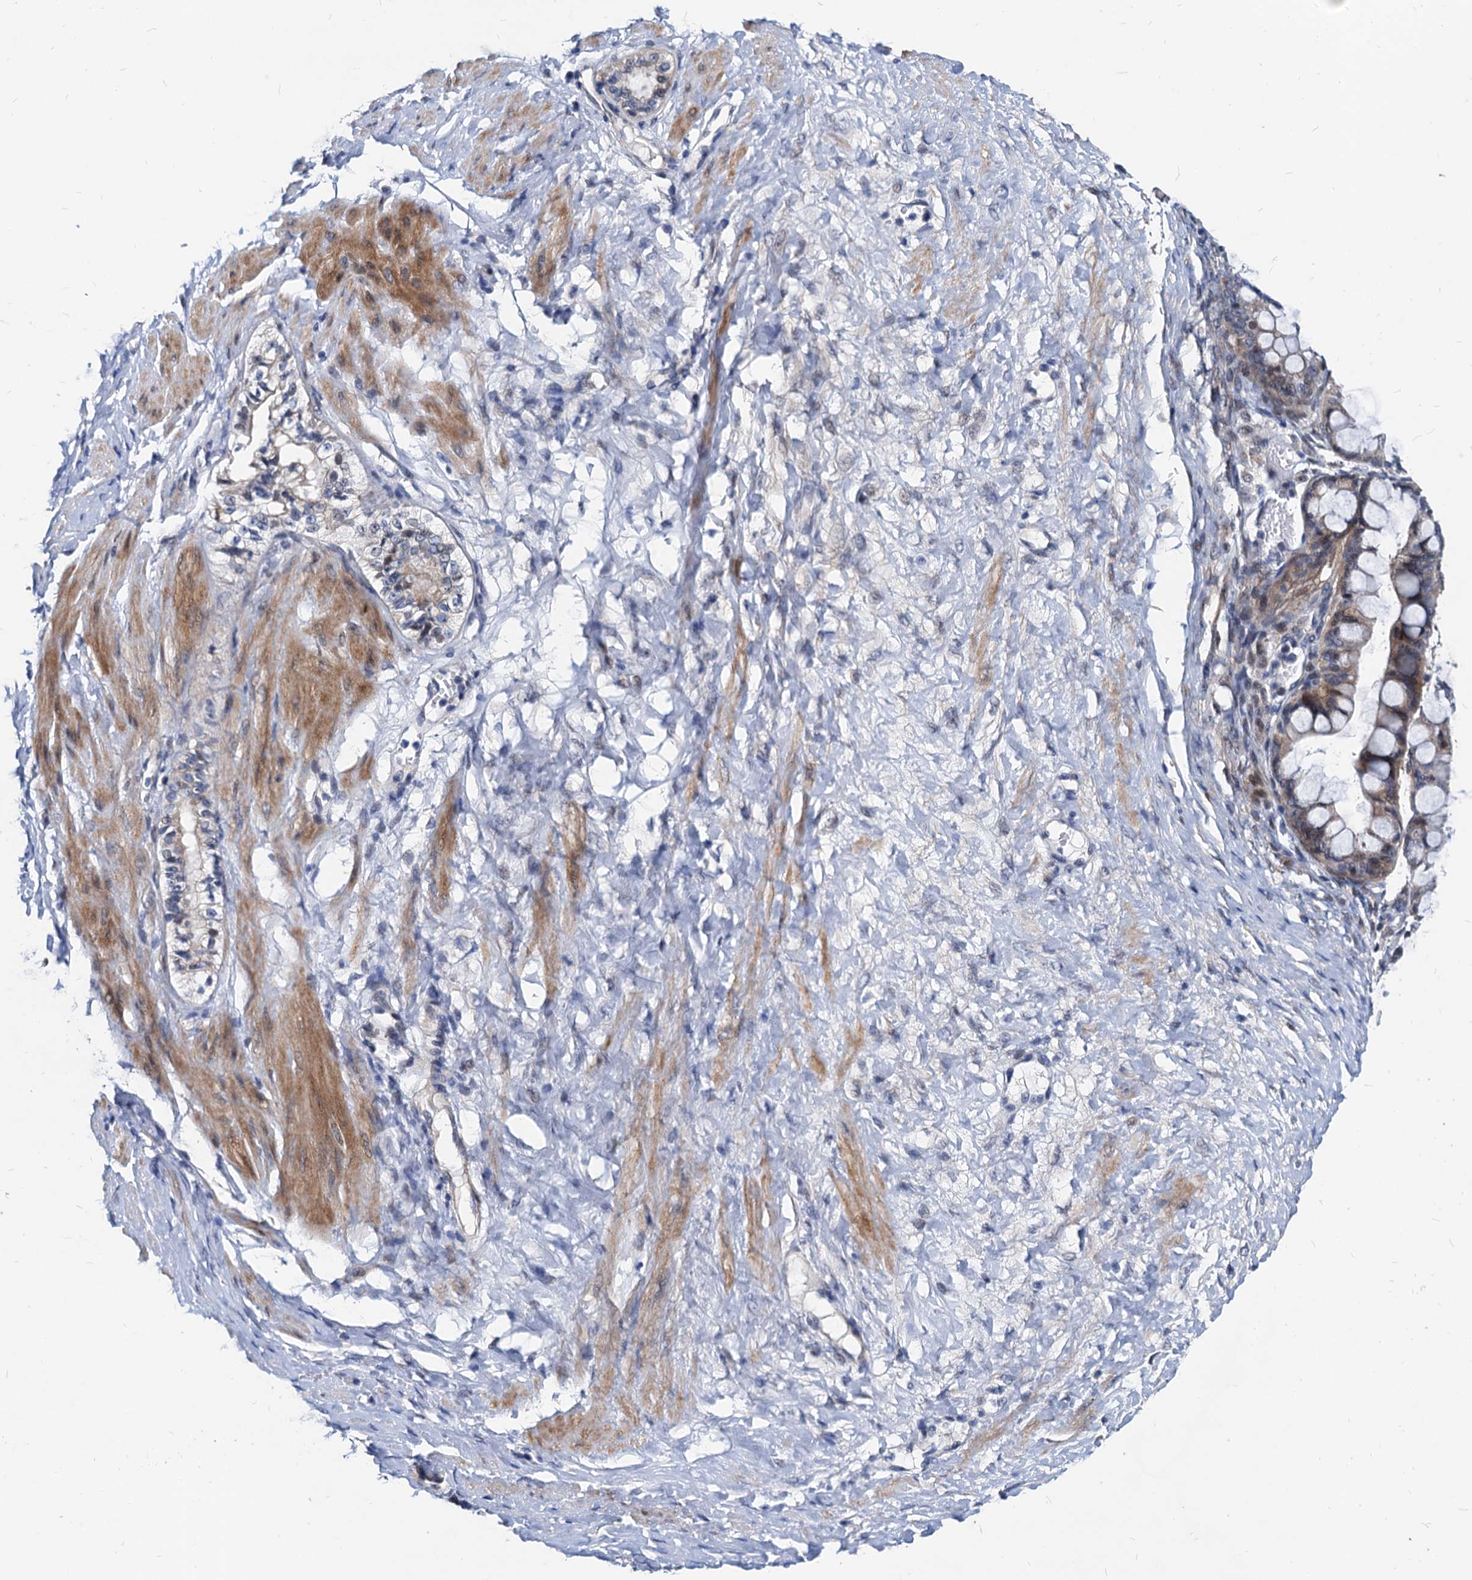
{"staining": {"intensity": "weak", "quantity": "25%-75%", "location": "cytoplasmic/membranous,nuclear"}, "tissue": "ovarian cancer", "cell_type": "Tumor cells", "image_type": "cancer", "snomed": [{"axis": "morphology", "description": "Cystadenocarcinoma, mucinous, NOS"}, {"axis": "topography", "description": "Ovary"}], "caption": "Ovarian cancer (mucinous cystadenocarcinoma) stained with a protein marker shows weak staining in tumor cells.", "gene": "HSF2", "patient": {"sex": "female", "age": 73}}